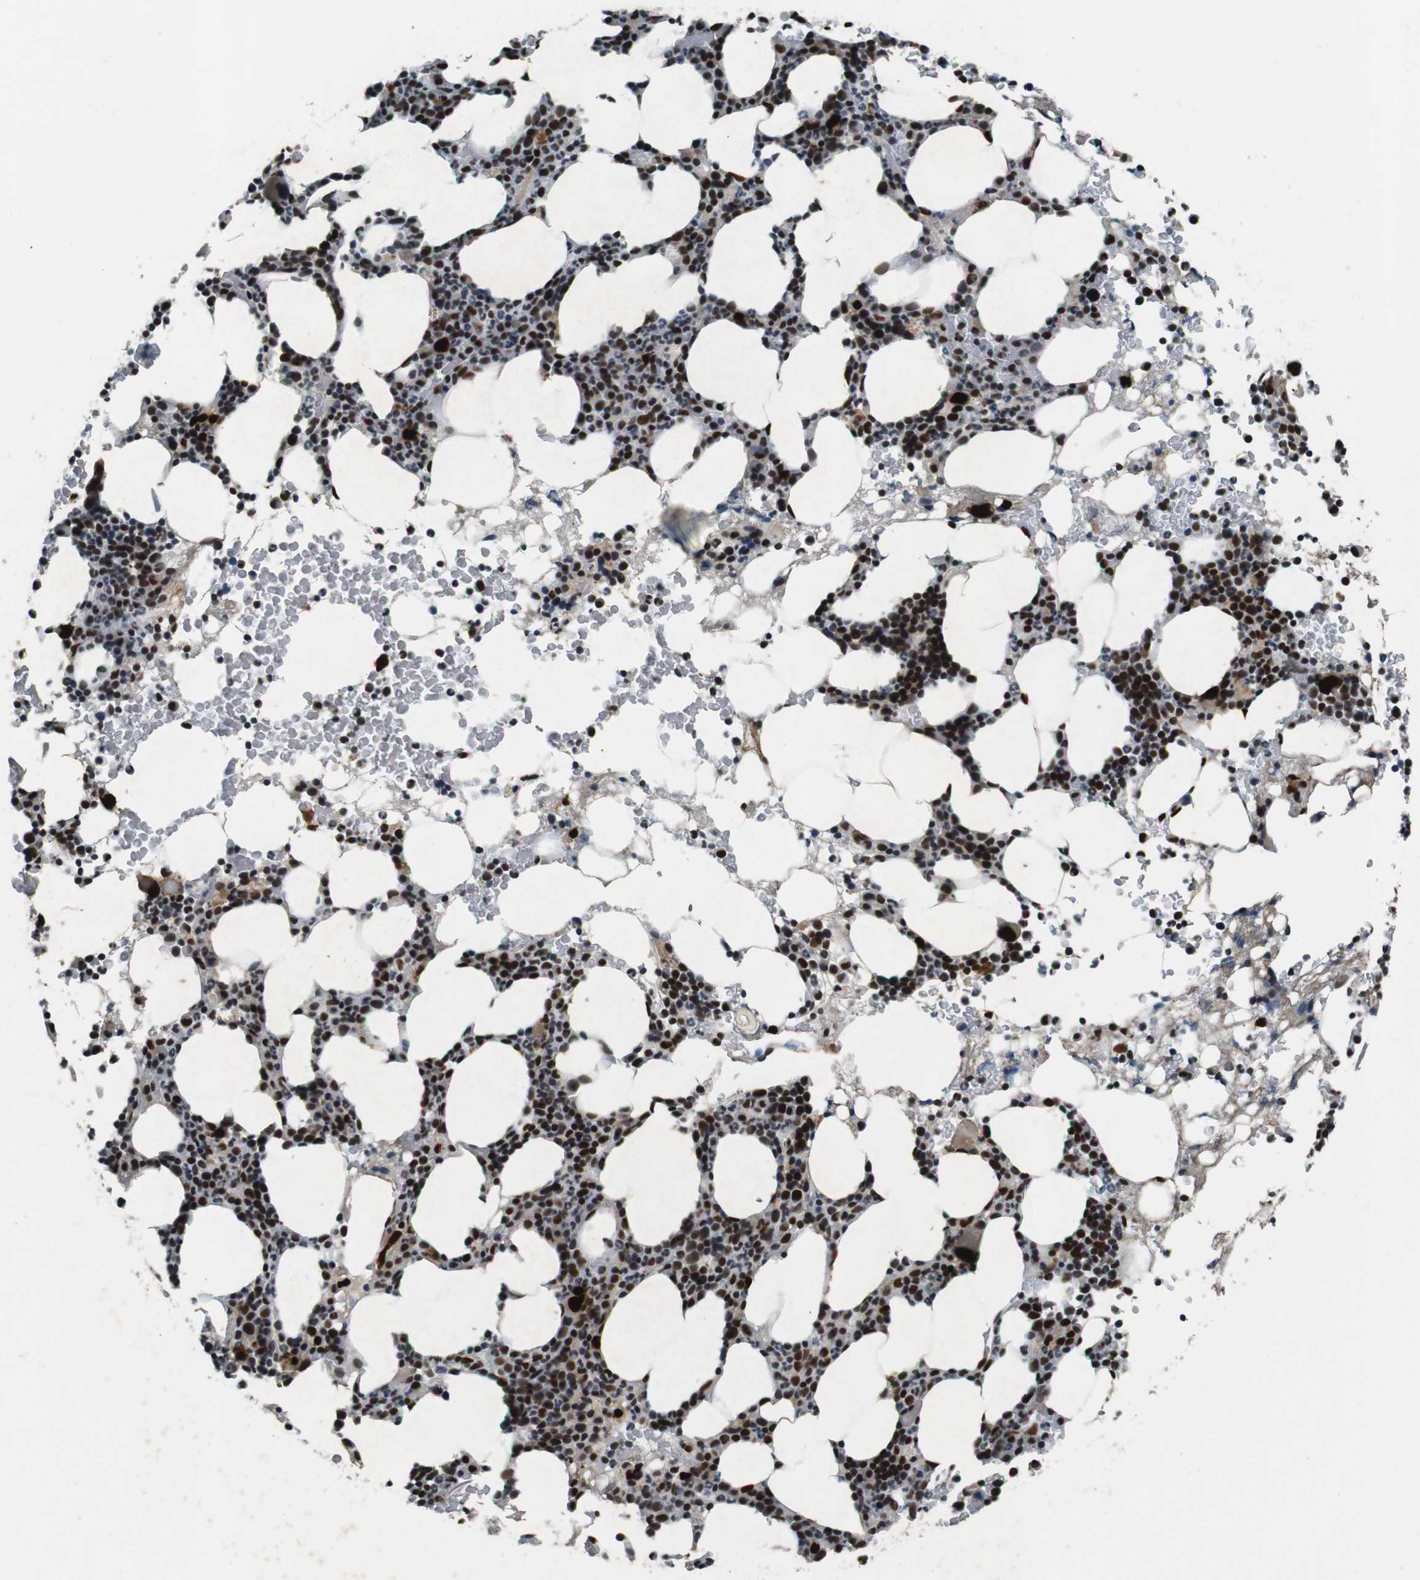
{"staining": {"intensity": "strong", "quantity": ">75%", "location": "nuclear"}, "tissue": "bone marrow", "cell_type": "Hematopoietic cells", "image_type": "normal", "snomed": [{"axis": "morphology", "description": "Normal tissue, NOS"}, {"axis": "morphology", "description": "Inflammation, NOS"}, {"axis": "topography", "description": "Bone marrow"}], "caption": "Strong nuclear positivity for a protein is seen in approximately >75% of hematopoietic cells of unremarkable bone marrow using immunohistochemistry (IHC).", "gene": "HEXIM1", "patient": {"sex": "female", "age": 84}}